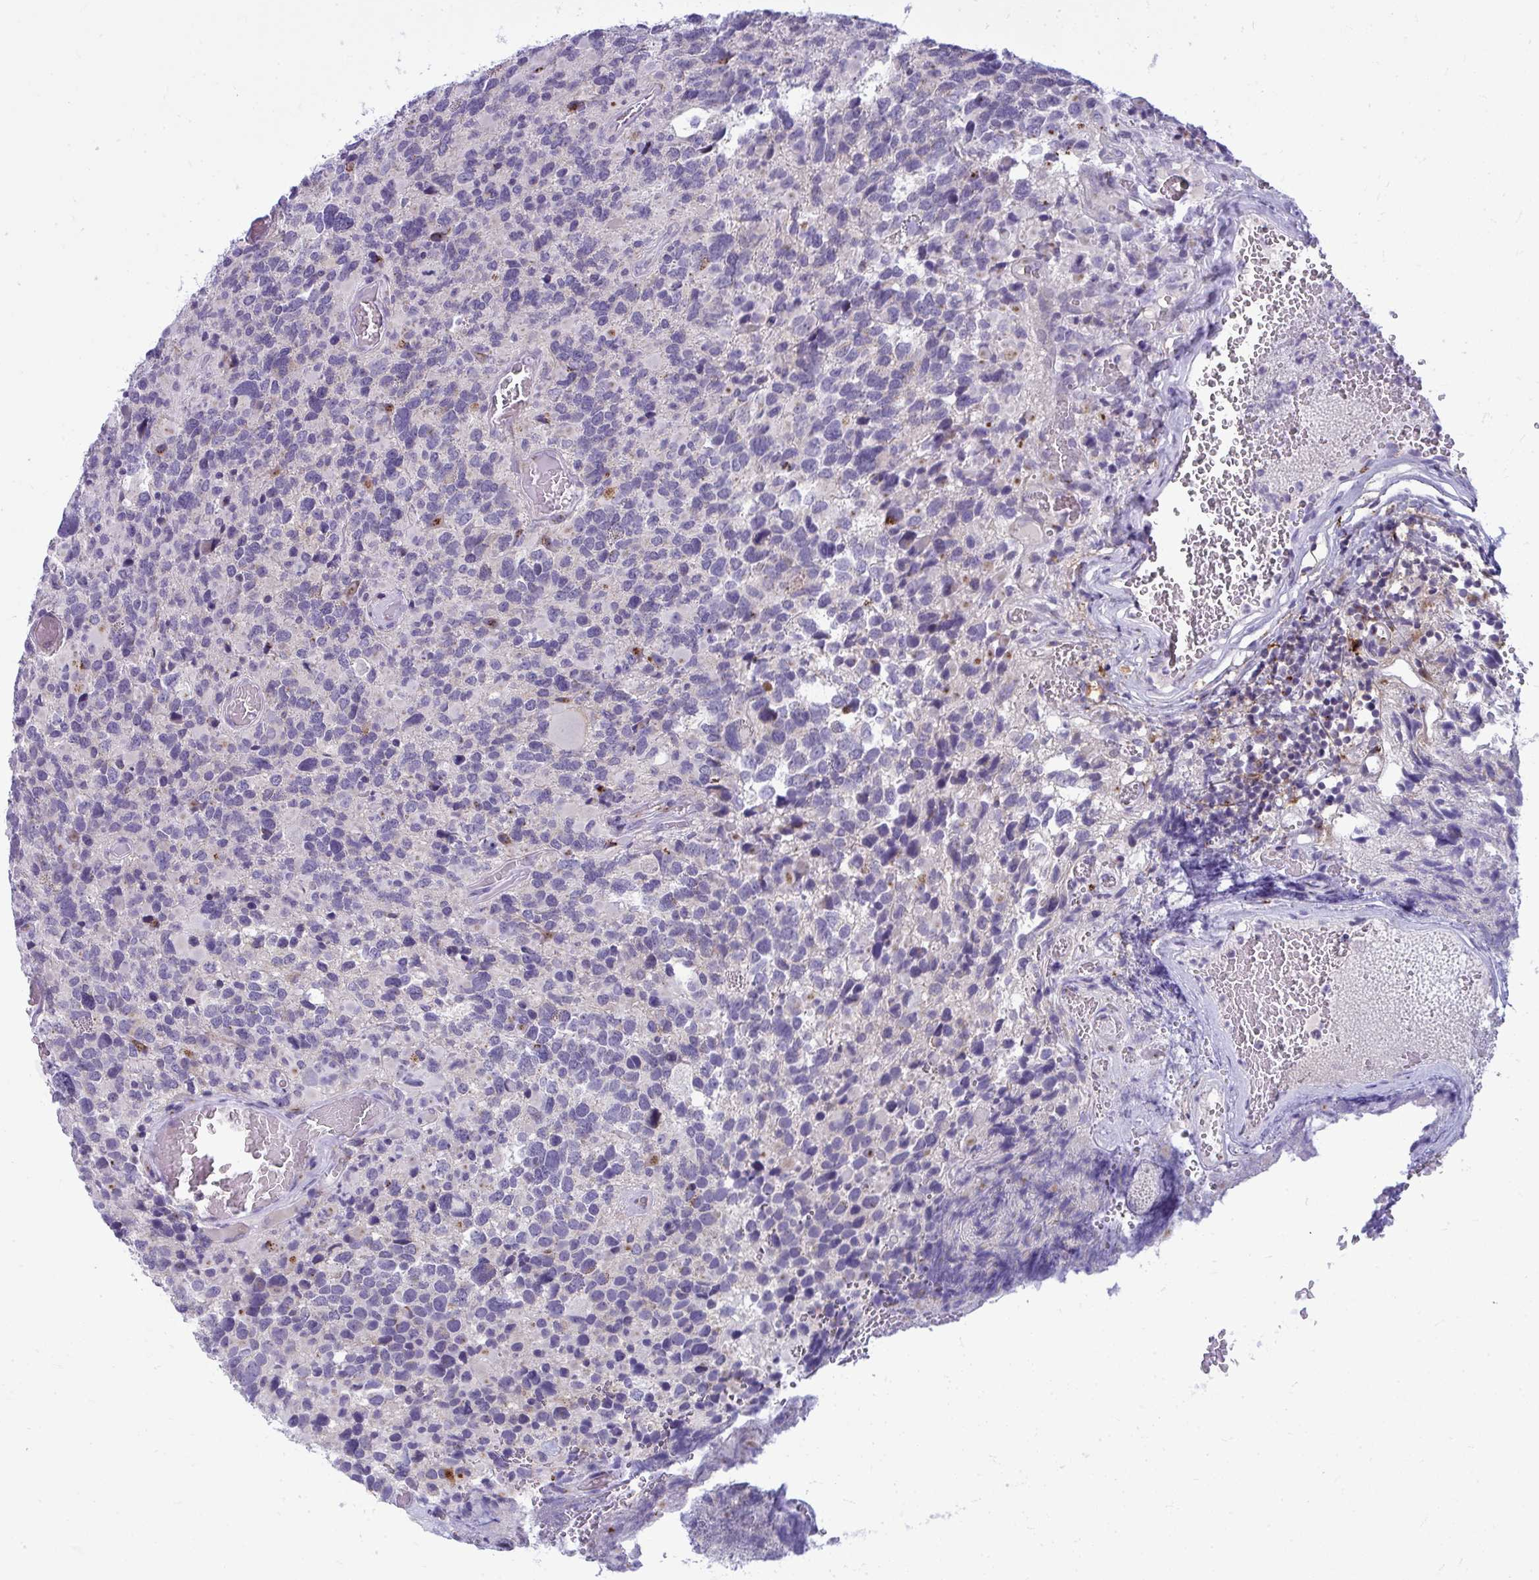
{"staining": {"intensity": "negative", "quantity": "none", "location": "none"}, "tissue": "glioma", "cell_type": "Tumor cells", "image_type": "cancer", "snomed": [{"axis": "morphology", "description": "Glioma, malignant, High grade"}, {"axis": "topography", "description": "Brain"}], "caption": "Protein analysis of malignant glioma (high-grade) exhibits no significant expression in tumor cells.", "gene": "DTX4", "patient": {"sex": "female", "age": 40}}